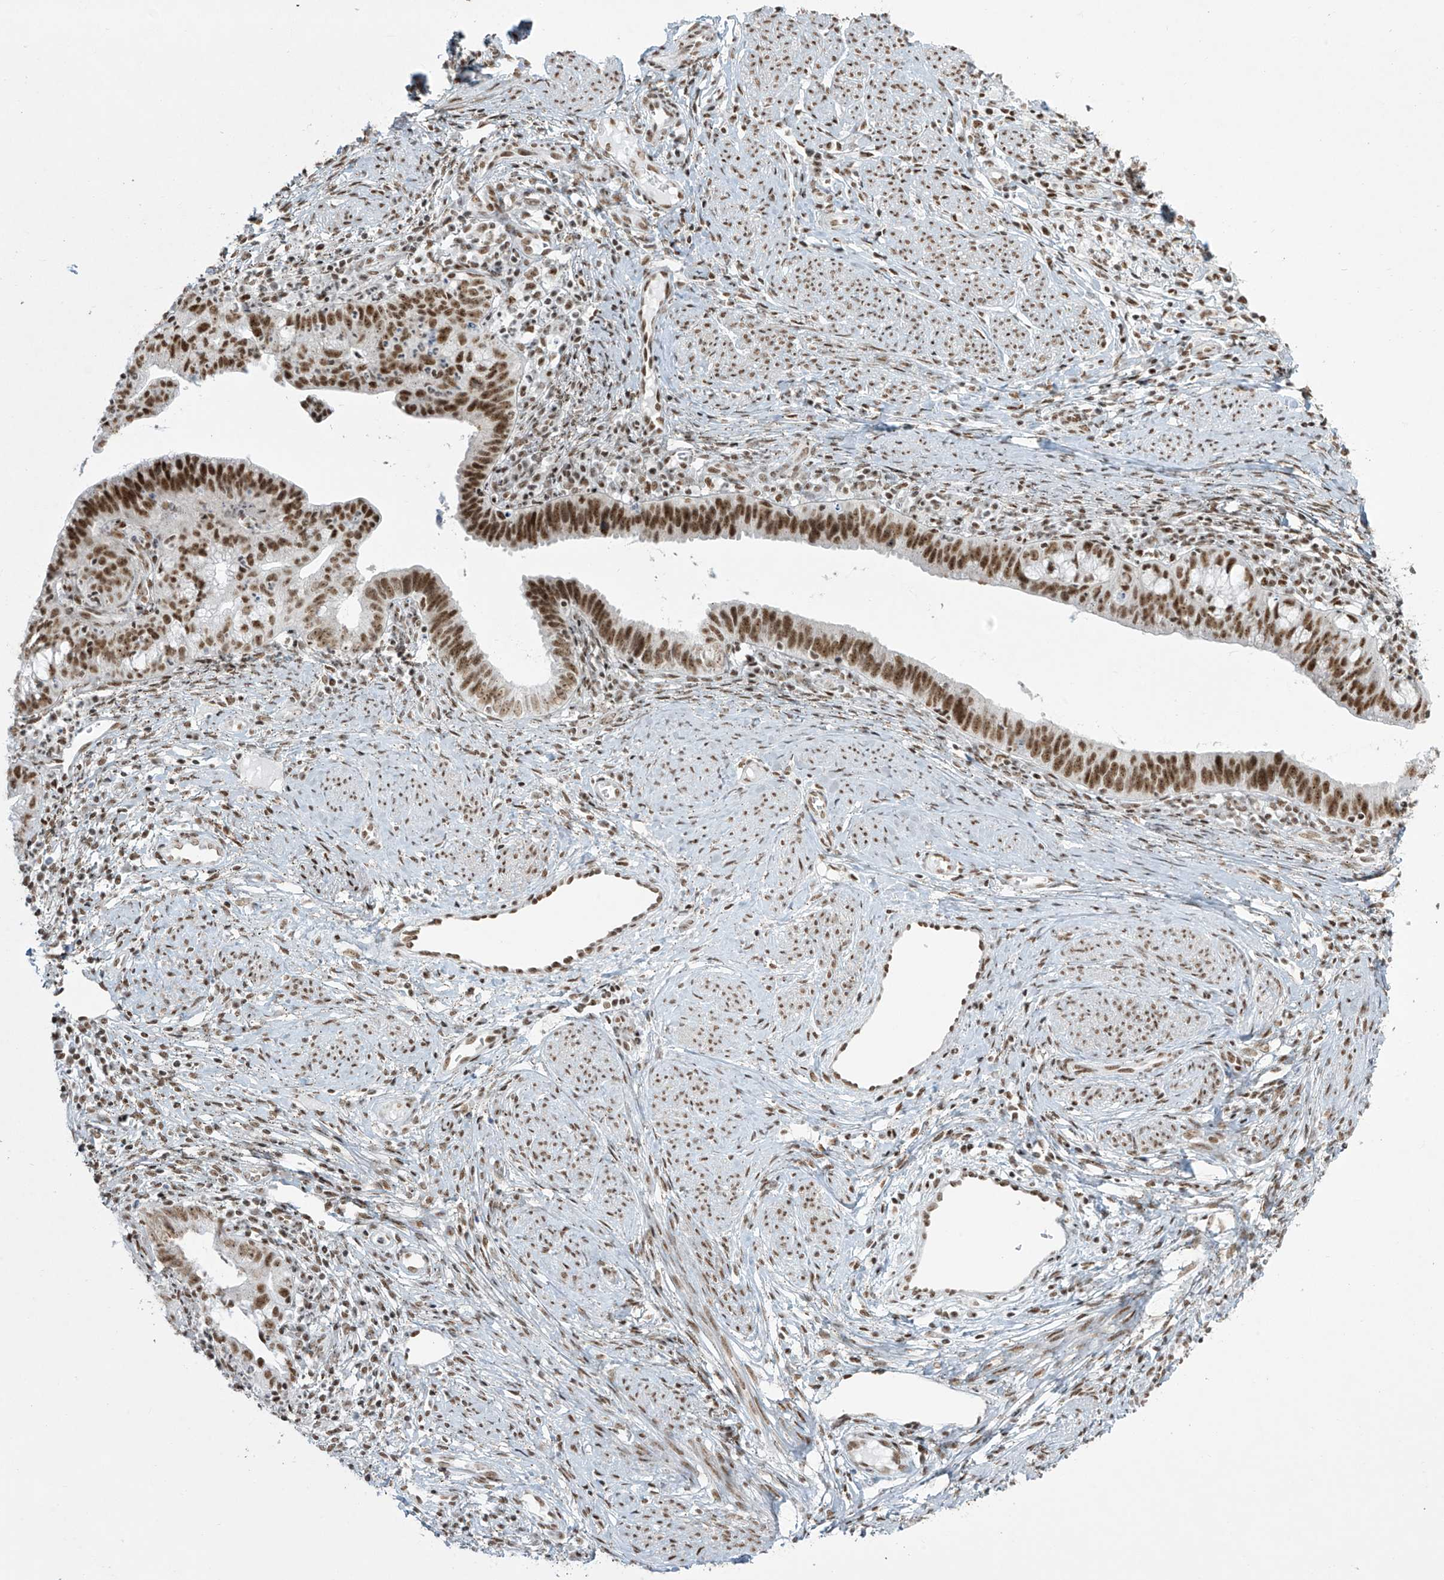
{"staining": {"intensity": "strong", "quantity": ">75%", "location": "nuclear"}, "tissue": "cervical cancer", "cell_type": "Tumor cells", "image_type": "cancer", "snomed": [{"axis": "morphology", "description": "Adenocarcinoma, NOS"}, {"axis": "topography", "description": "Cervix"}], "caption": "Protein expression analysis of cervical cancer (adenocarcinoma) demonstrates strong nuclear staining in about >75% of tumor cells.", "gene": "MS4A6A", "patient": {"sex": "female", "age": 36}}